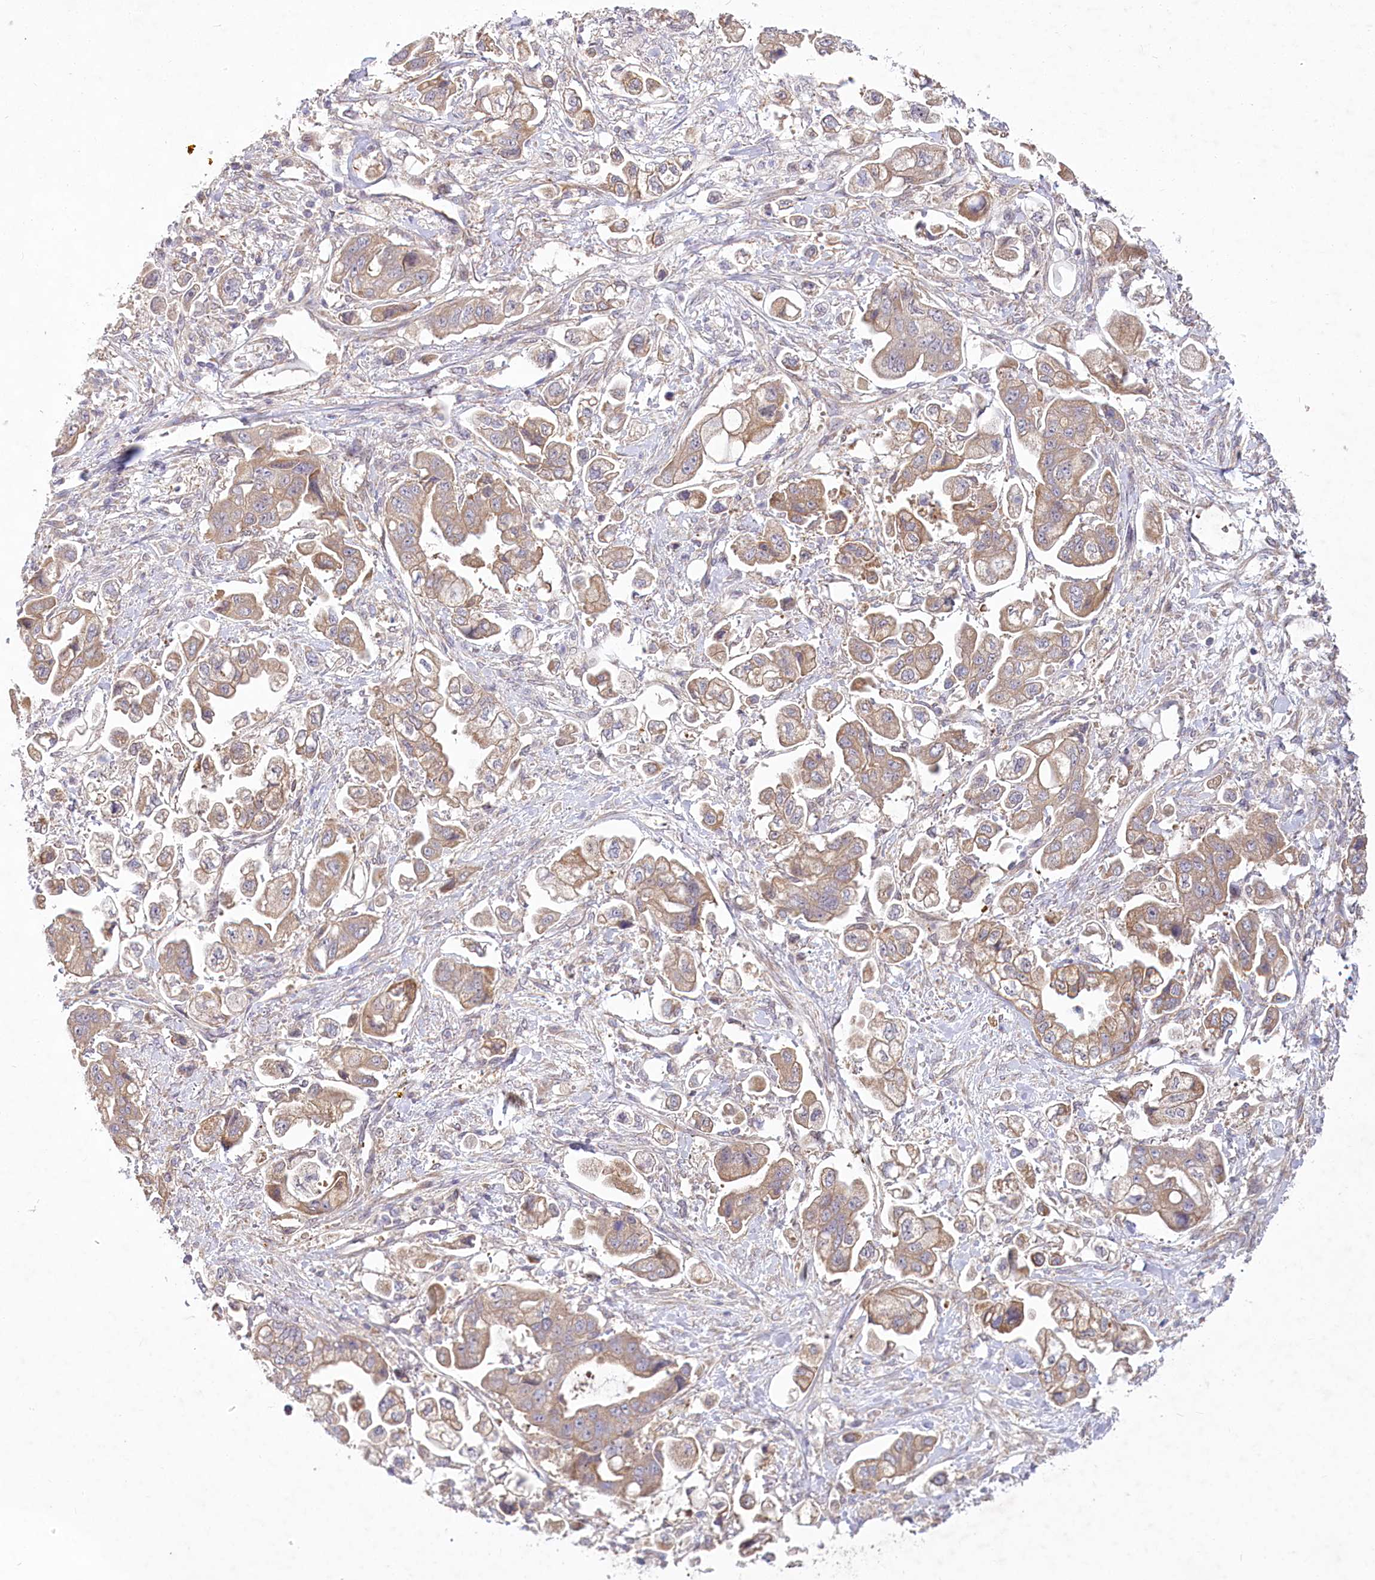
{"staining": {"intensity": "moderate", "quantity": ">75%", "location": "cytoplasmic/membranous"}, "tissue": "stomach cancer", "cell_type": "Tumor cells", "image_type": "cancer", "snomed": [{"axis": "morphology", "description": "Adenocarcinoma, NOS"}, {"axis": "topography", "description": "Stomach"}], "caption": "Protein expression by immunohistochemistry (IHC) demonstrates moderate cytoplasmic/membranous expression in approximately >75% of tumor cells in stomach adenocarcinoma.", "gene": "PYROXD1", "patient": {"sex": "male", "age": 62}}